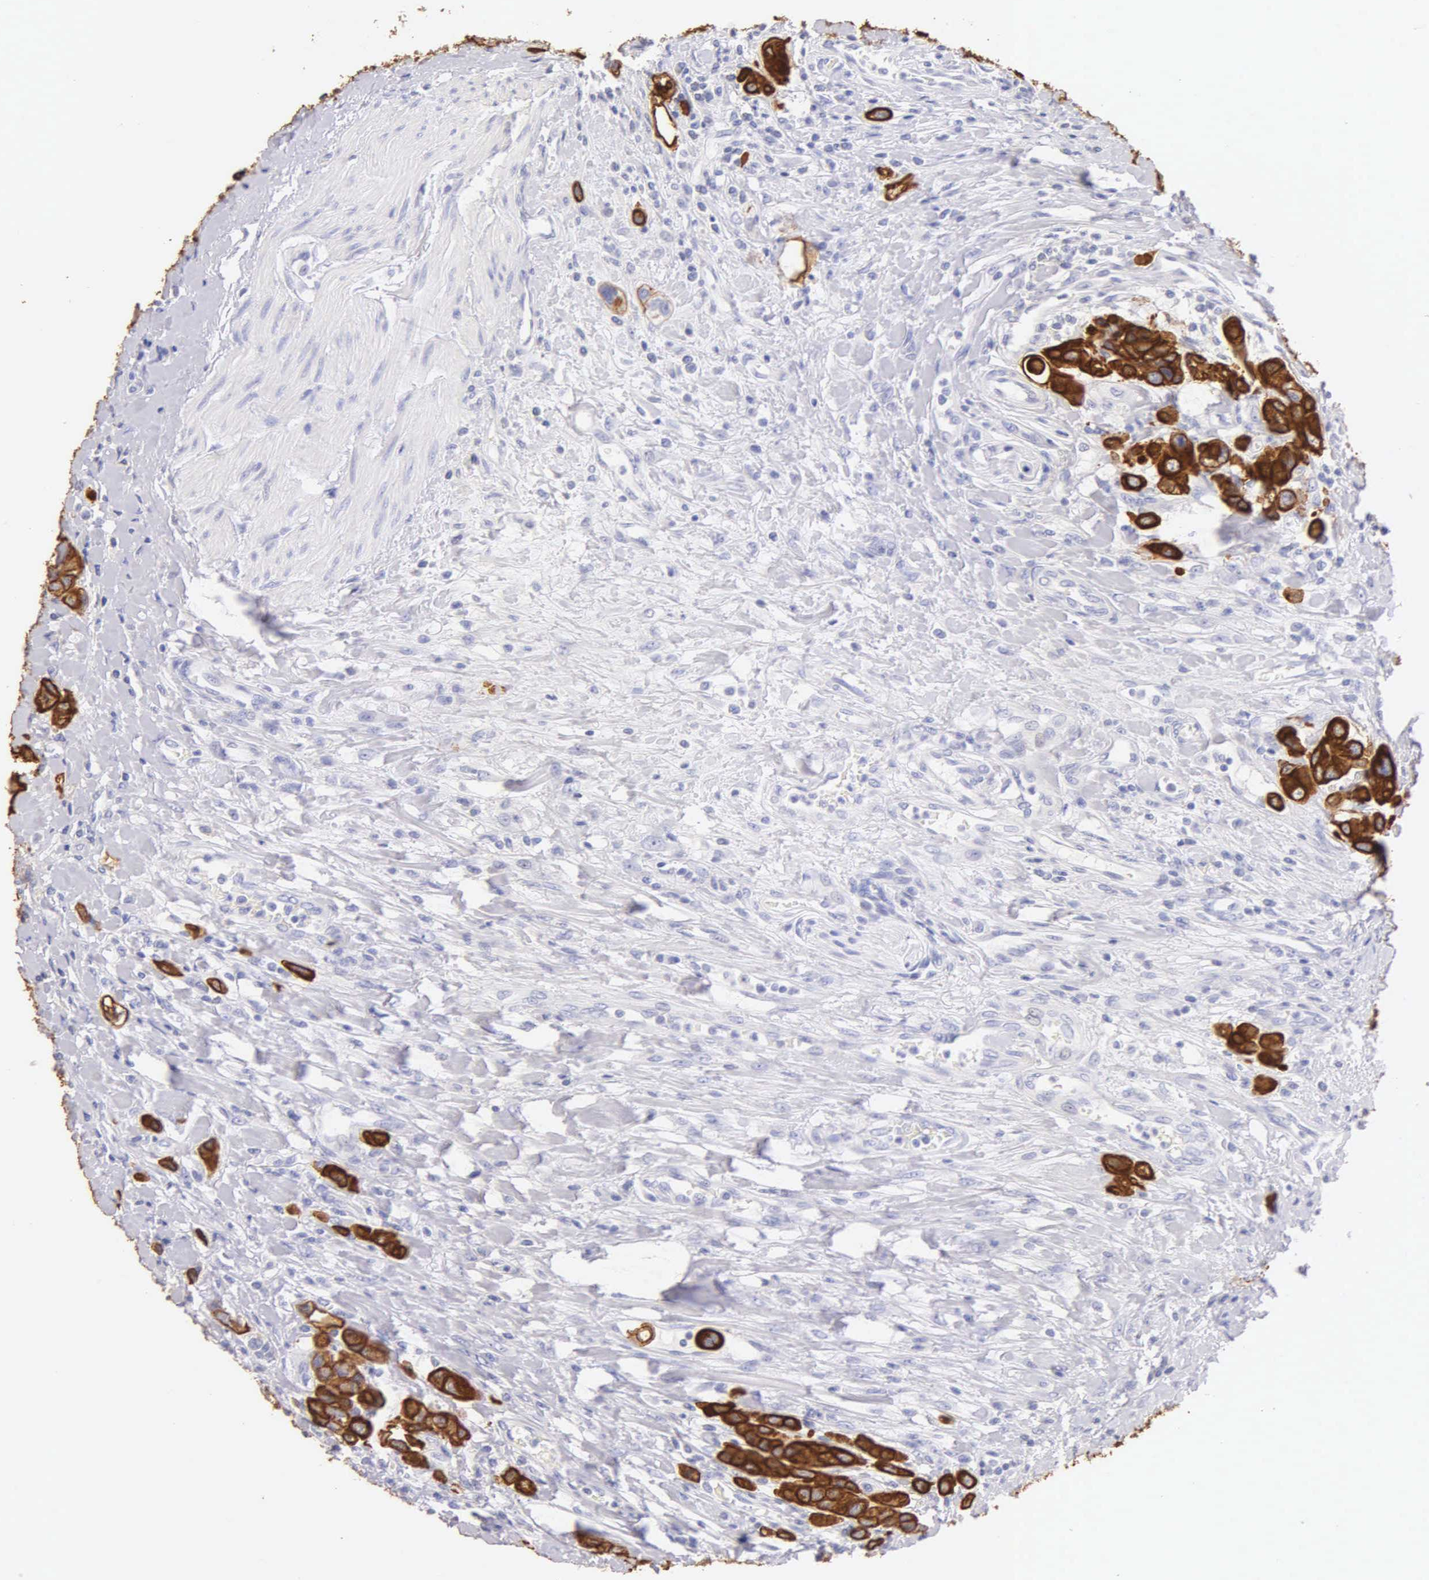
{"staining": {"intensity": "strong", "quantity": ">75%", "location": "cytoplasmic/membranous"}, "tissue": "urothelial cancer", "cell_type": "Tumor cells", "image_type": "cancer", "snomed": [{"axis": "morphology", "description": "Urothelial carcinoma, High grade"}, {"axis": "topography", "description": "Urinary bladder"}], "caption": "Immunohistochemistry (IHC) of urothelial carcinoma (high-grade) shows high levels of strong cytoplasmic/membranous positivity in approximately >75% of tumor cells. (DAB IHC with brightfield microscopy, high magnification).", "gene": "KRT17", "patient": {"sex": "male", "age": 50}}